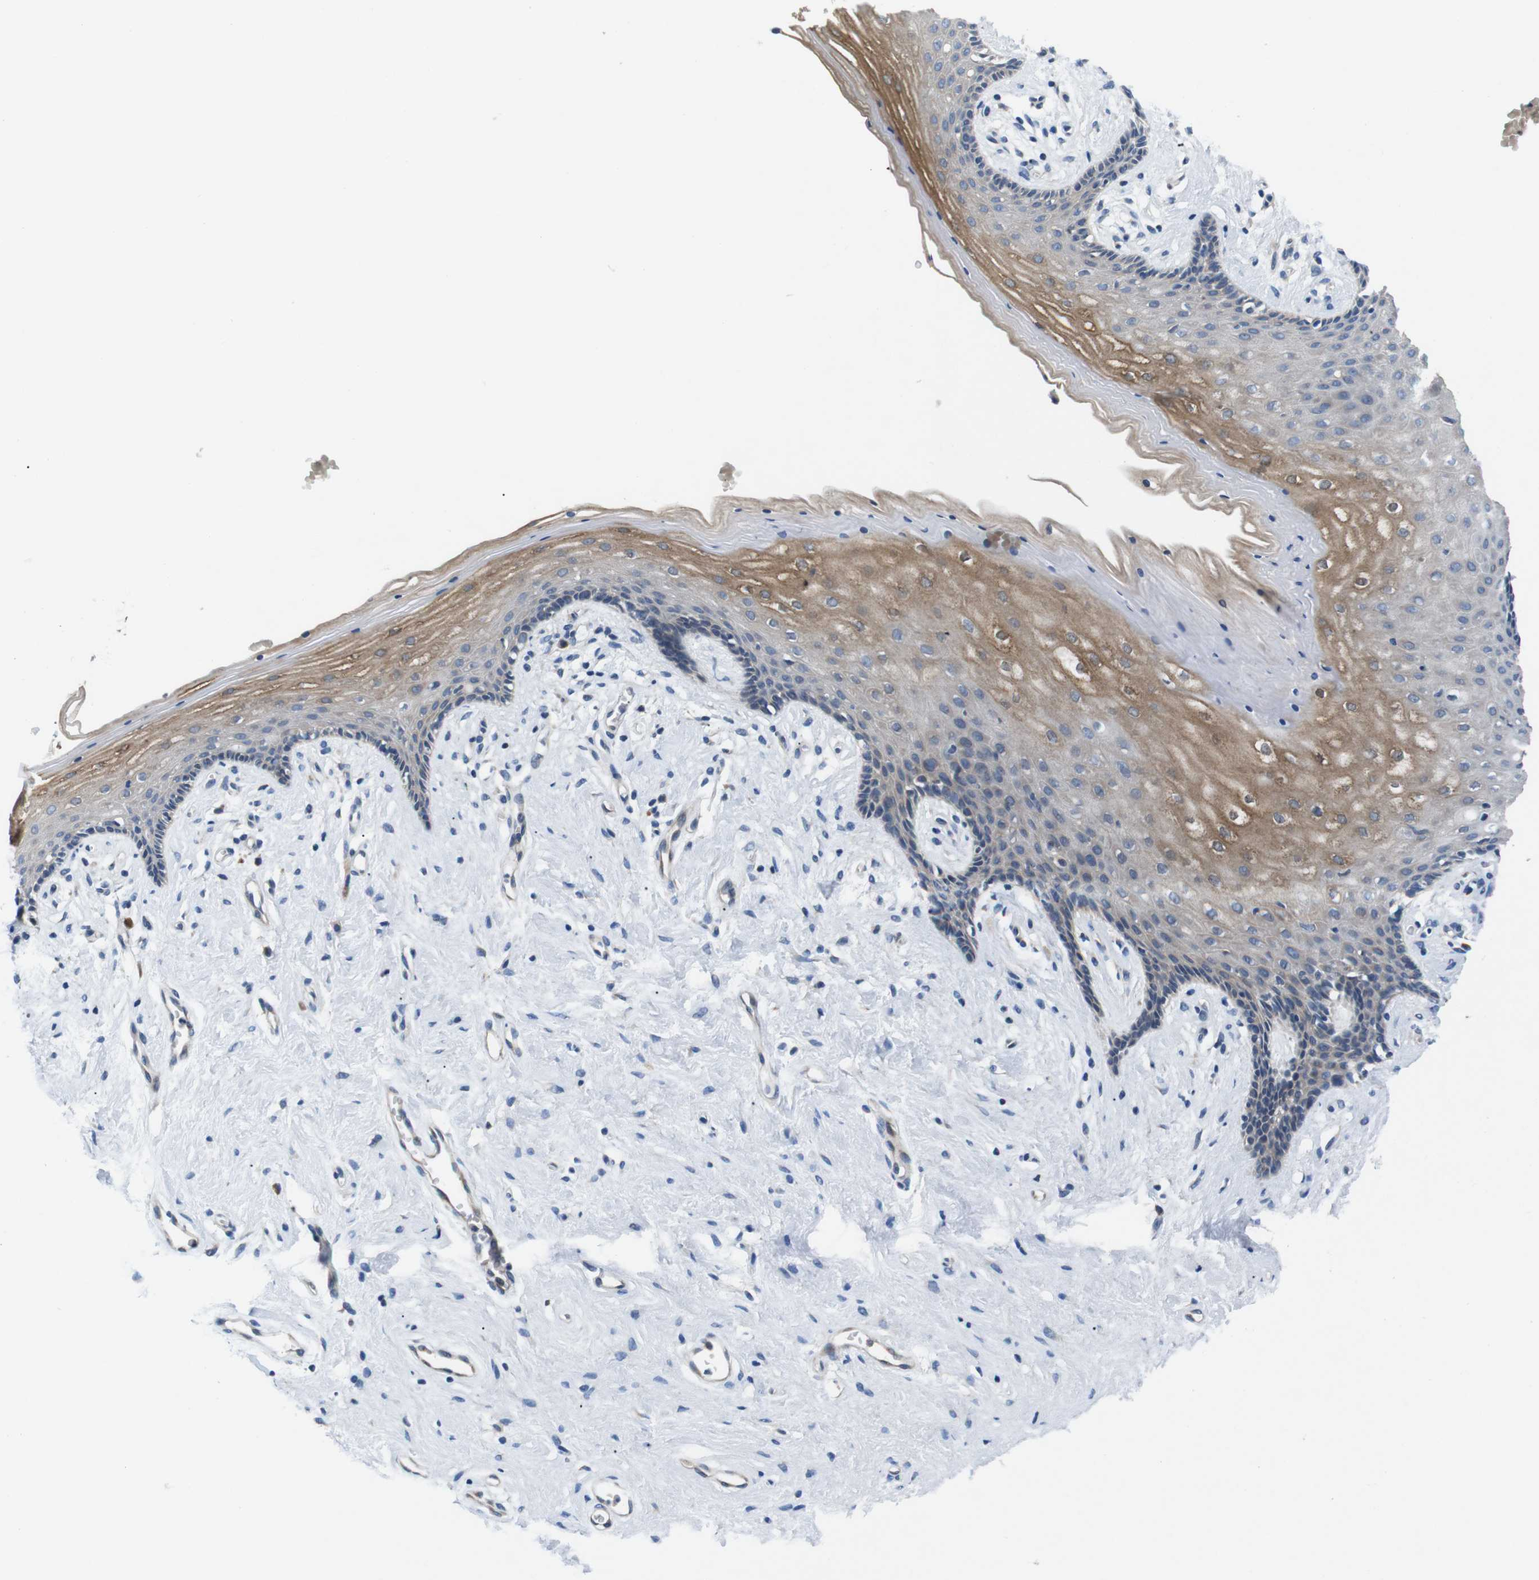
{"staining": {"intensity": "moderate", "quantity": "25%-75%", "location": "cytoplasmic/membranous"}, "tissue": "vagina", "cell_type": "Squamous epithelial cells", "image_type": "normal", "snomed": [{"axis": "morphology", "description": "Normal tissue, NOS"}, {"axis": "topography", "description": "Vagina"}], "caption": "Squamous epithelial cells reveal medium levels of moderate cytoplasmic/membranous expression in approximately 25%-75% of cells in benign vagina. The staining is performed using DAB brown chromogen to label protein expression. The nuclei are counter-stained blue using hematoxylin.", "gene": "JAK1", "patient": {"sex": "female", "age": 44}}